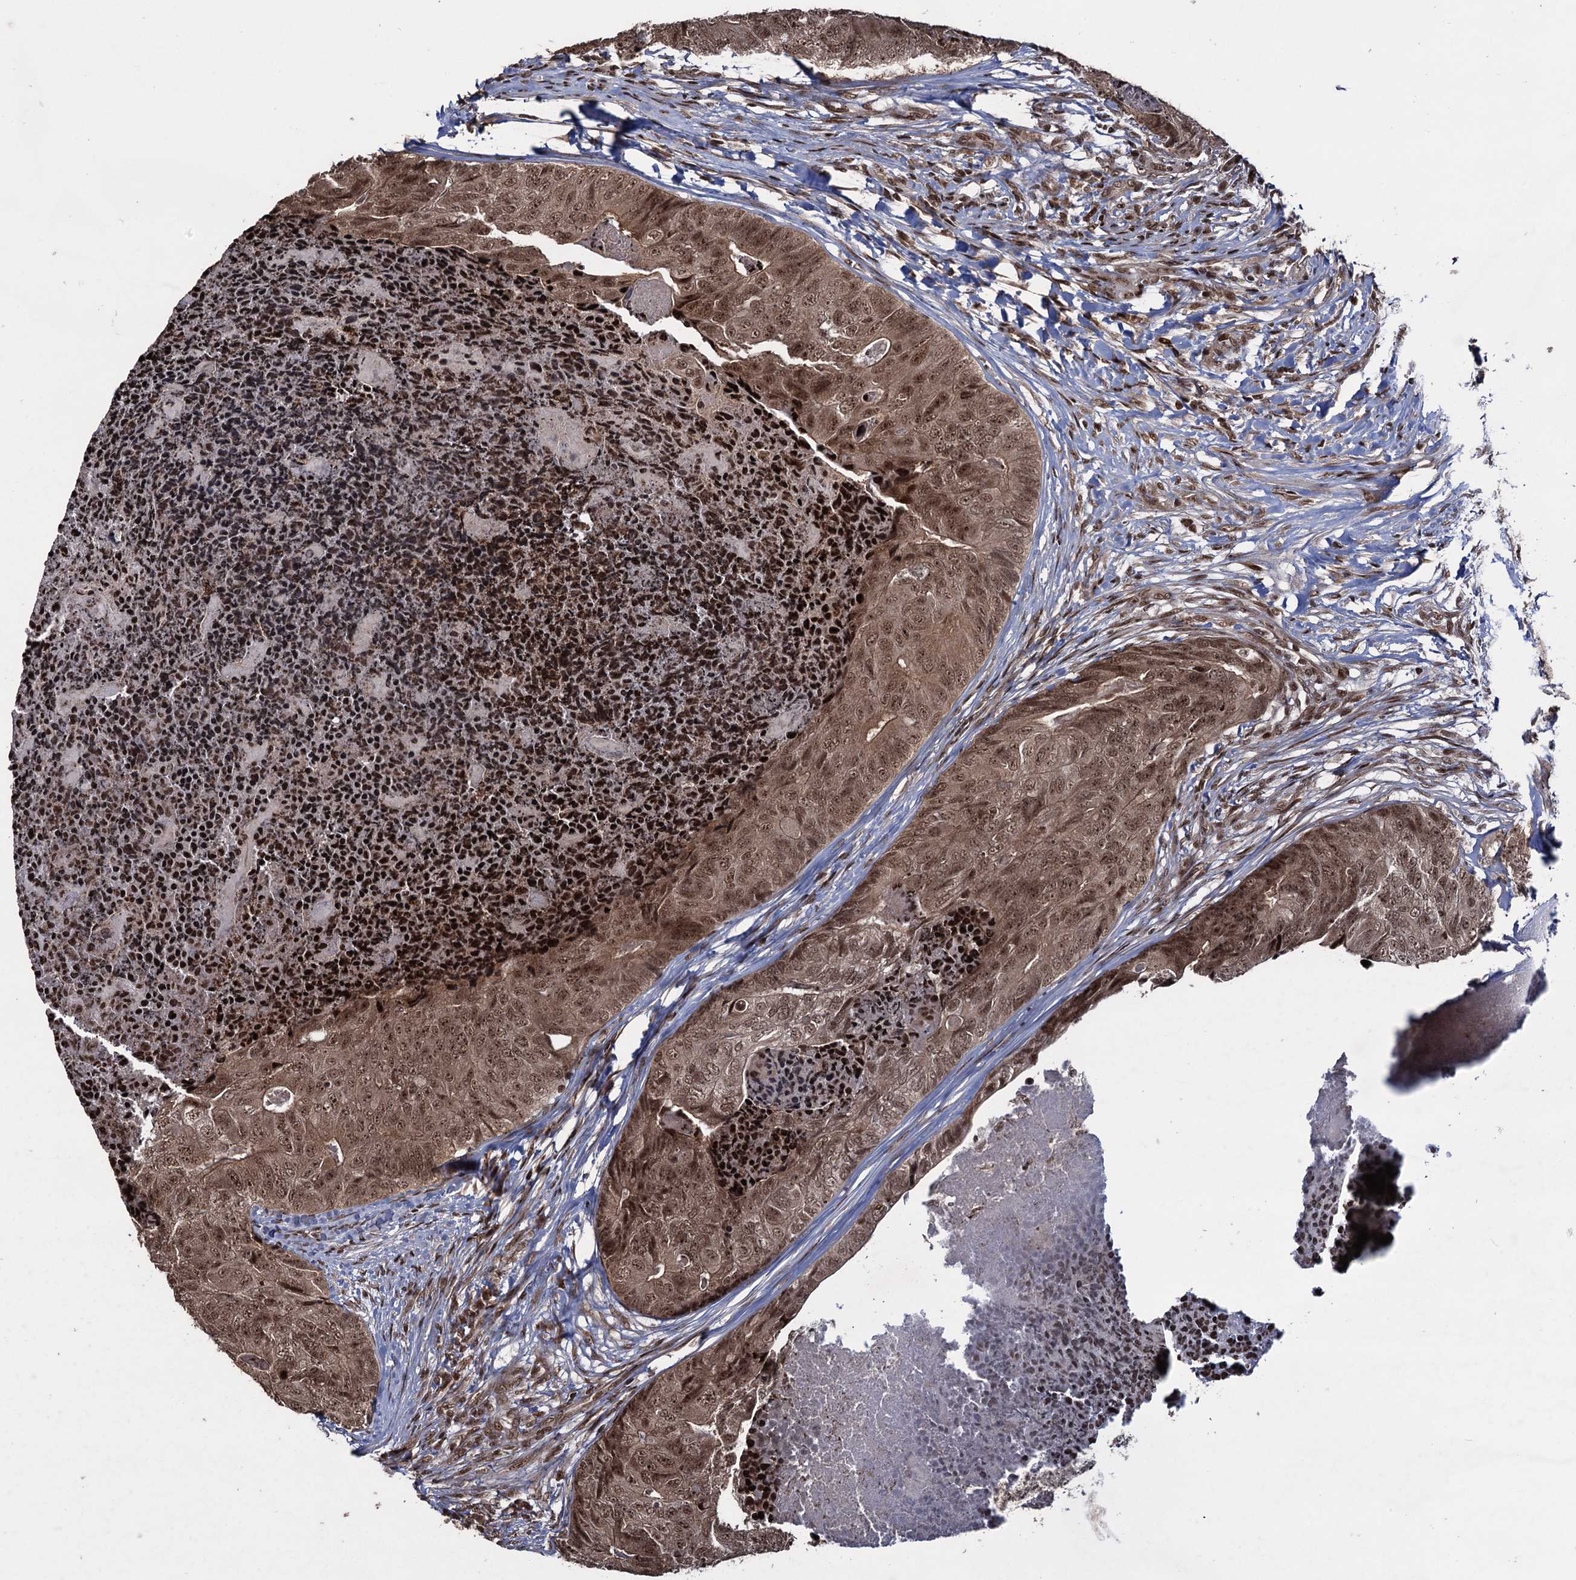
{"staining": {"intensity": "moderate", "quantity": ">75%", "location": "cytoplasmic/membranous,nuclear"}, "tissue": "colorectal cancer", "cell_type": "Tumor cells", "image_type": "cancer", "snomed": [{"axis": "morphology", "description": "Adenocarcinoma, NOS"}, {"axis": "topography", "description": "Colon"}], "caption": "A photomicrograph showing moderate cytoplasmic/membranous and nuclear staining in approximately >75% of tumor cells in colorectal adenocarcinoma, as visualized by brown immunohistochemical staining.", "gene": "ZNF169", "patient": {"sex": "female", "age": 67}}